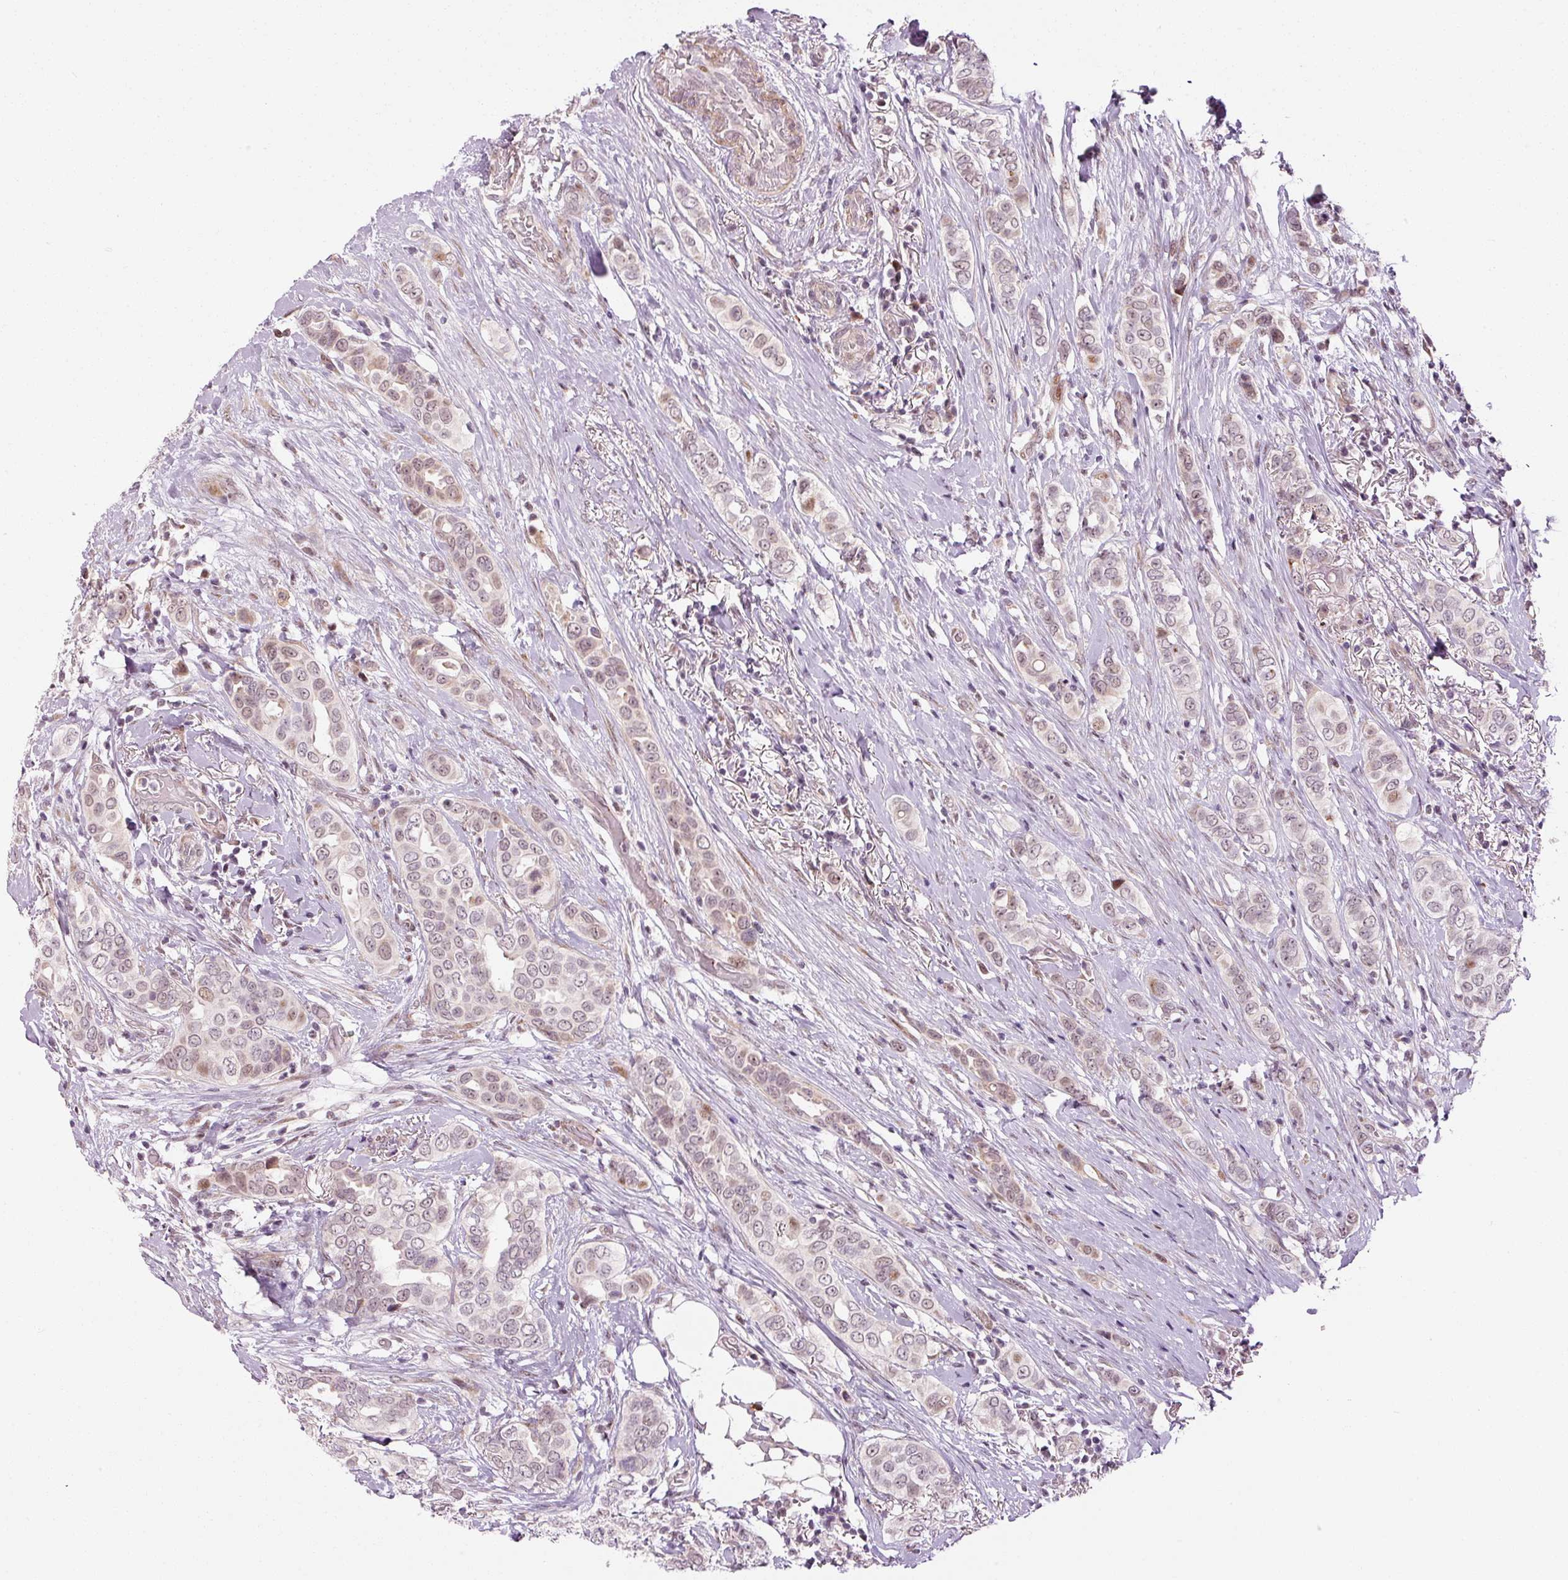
{"staining": {"intensity": "weak", "quantity": "<25%", "location": "nuclear"}, "tissue": "breast cancer", "cell_type": "Tumor cells", "image_type": "cancer", "snomed": [{"axis": "morphology", "description": "Lobular carcinoma"}, {"axis": "topography", "description": "Breast"}], "caption": "Immunohistochemistry of breast lobular carcinoma reveals no staining in tumor cells.", "gene": "ANKRD20A1", "patient": {"sex": "female", "age": 51}}